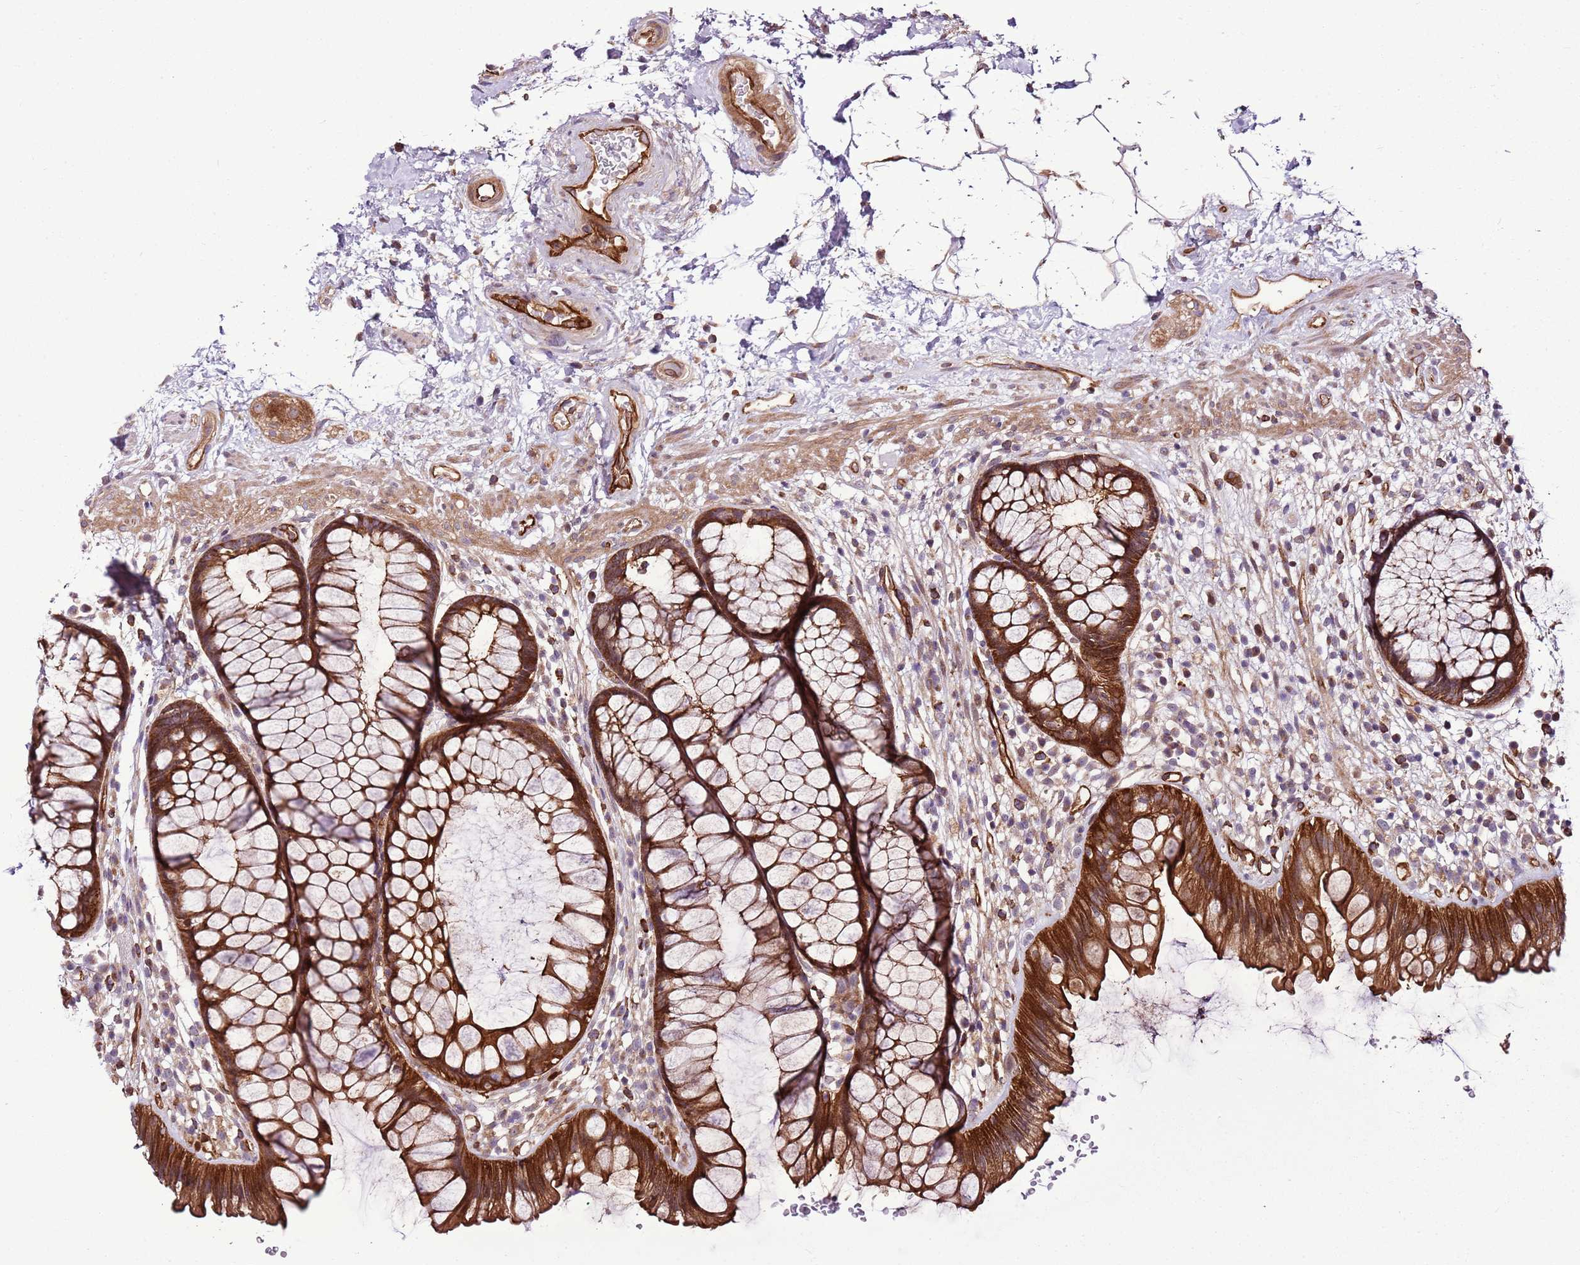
{"staining": {"intensity": "strong", "quantity": ">75%", "location": "cytoplasmic/membranous"}, "tissue": "rectum", "cell_type": "Glandular cells", "image_type": "normal", "snomed": [{"axis": "morphology", "description": "Normal tissue, NOS"}, {"axis": "topography", "description": "Rectum"}], "caption": "Immunohistochemical staining of unremarkable human rectum exhibits high levels of strong cytoplasmic/membranous expression in approximately >75% of glandular cells. Nuclei are stained in blue.", "gene": "ZNF827", "patient": {"sex": "male", "age": 51}}